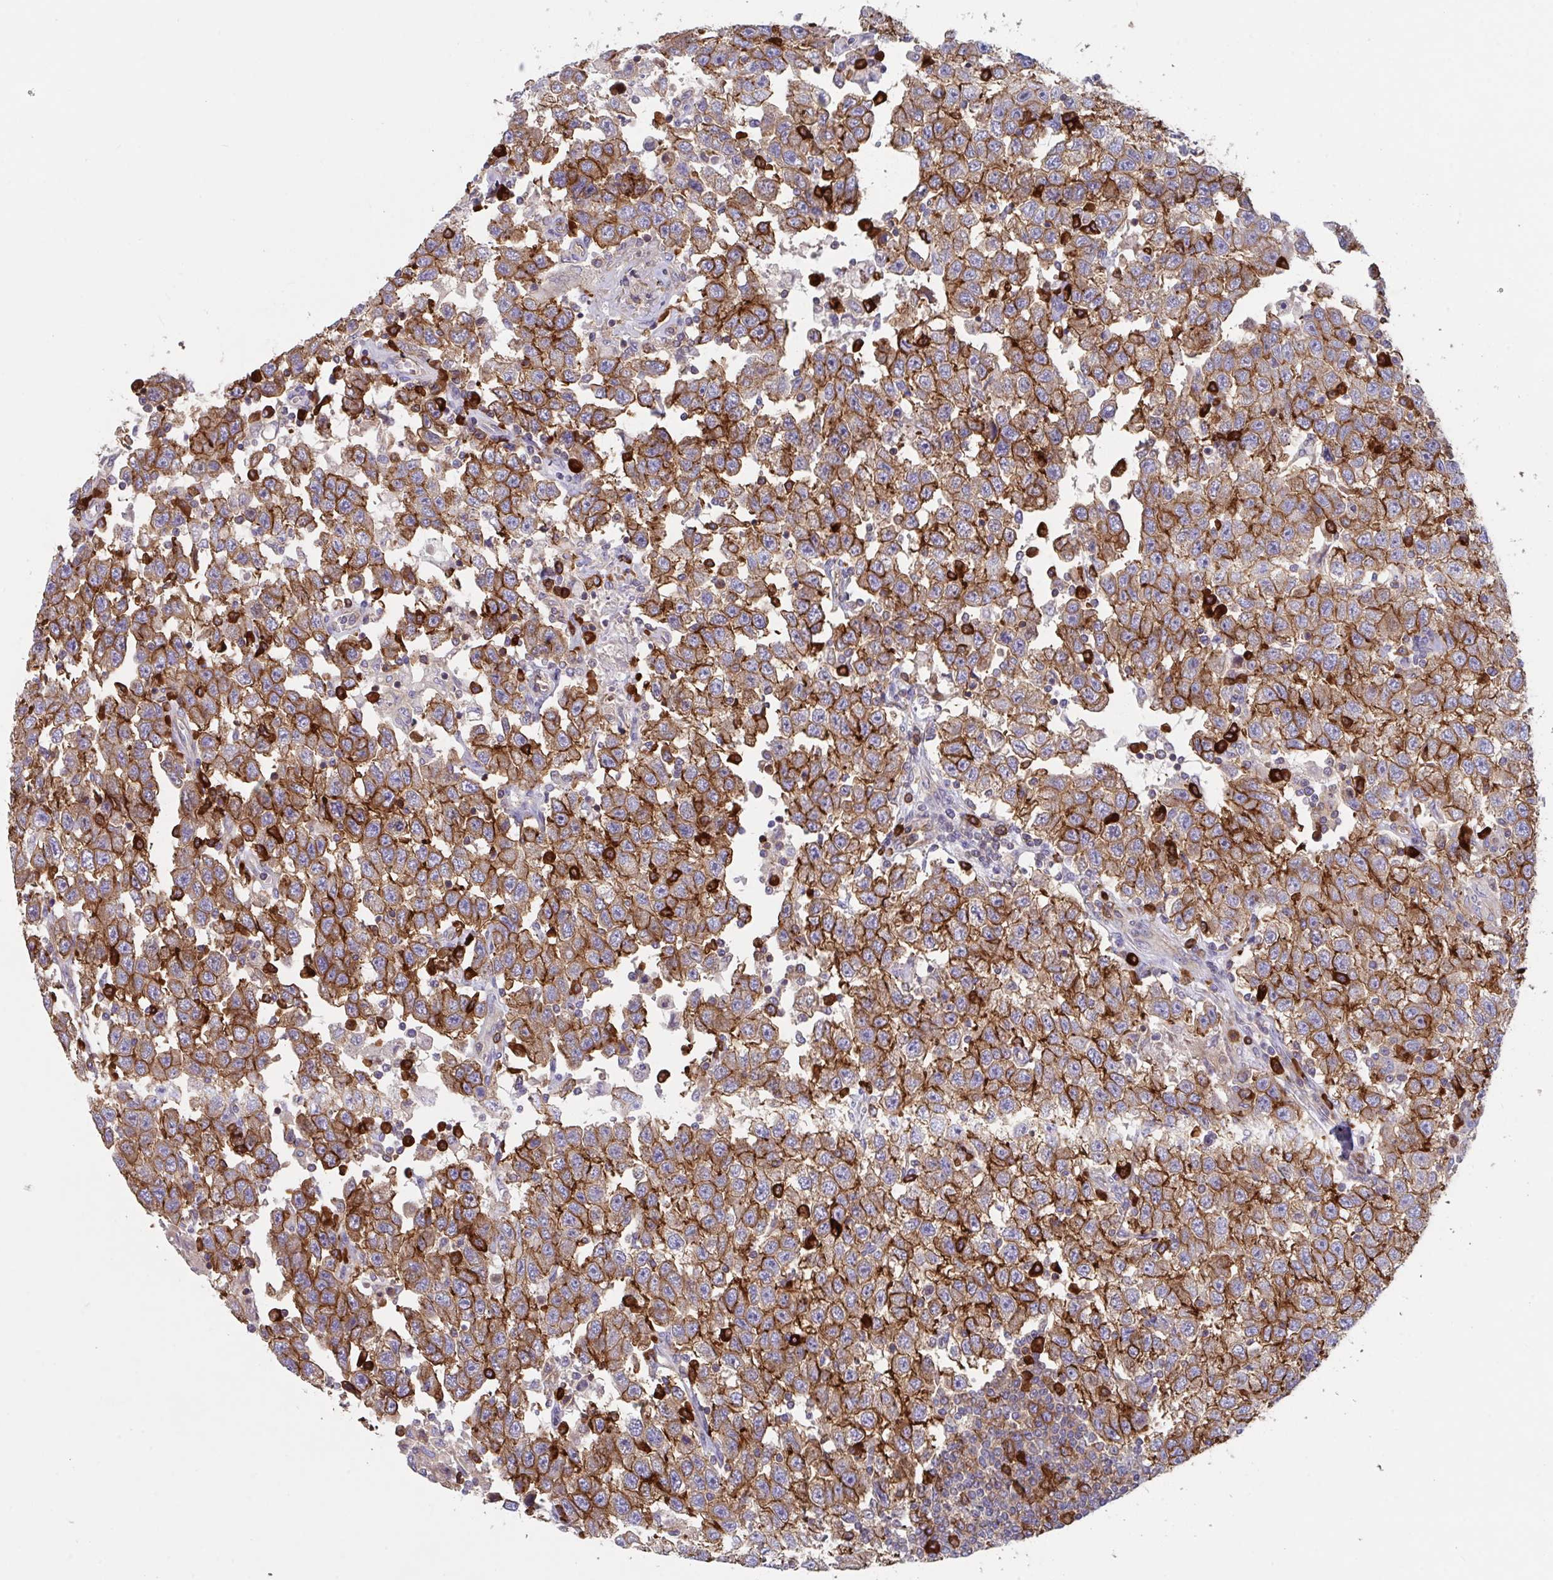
{"staining": {"intensity": "moderate", "quantity": ">75%", "location": "cytoplasmic/membranous"}, "tissue": "testis cancer", "cell_type": "Tumor cells", "image_type": "cancer", "snomed": [{"axis": "morphology", "description": "Seminoma, NOS"}, {"axis": "topography", "description": "Testis"}], "caption": "A brown stain labels moderate cytoplasmic/membranous staining of a protein in human testis cancer (seminoma) tumor cells.", "gene": "YARS2", "patient": {"sex": "male", "age": 41}}